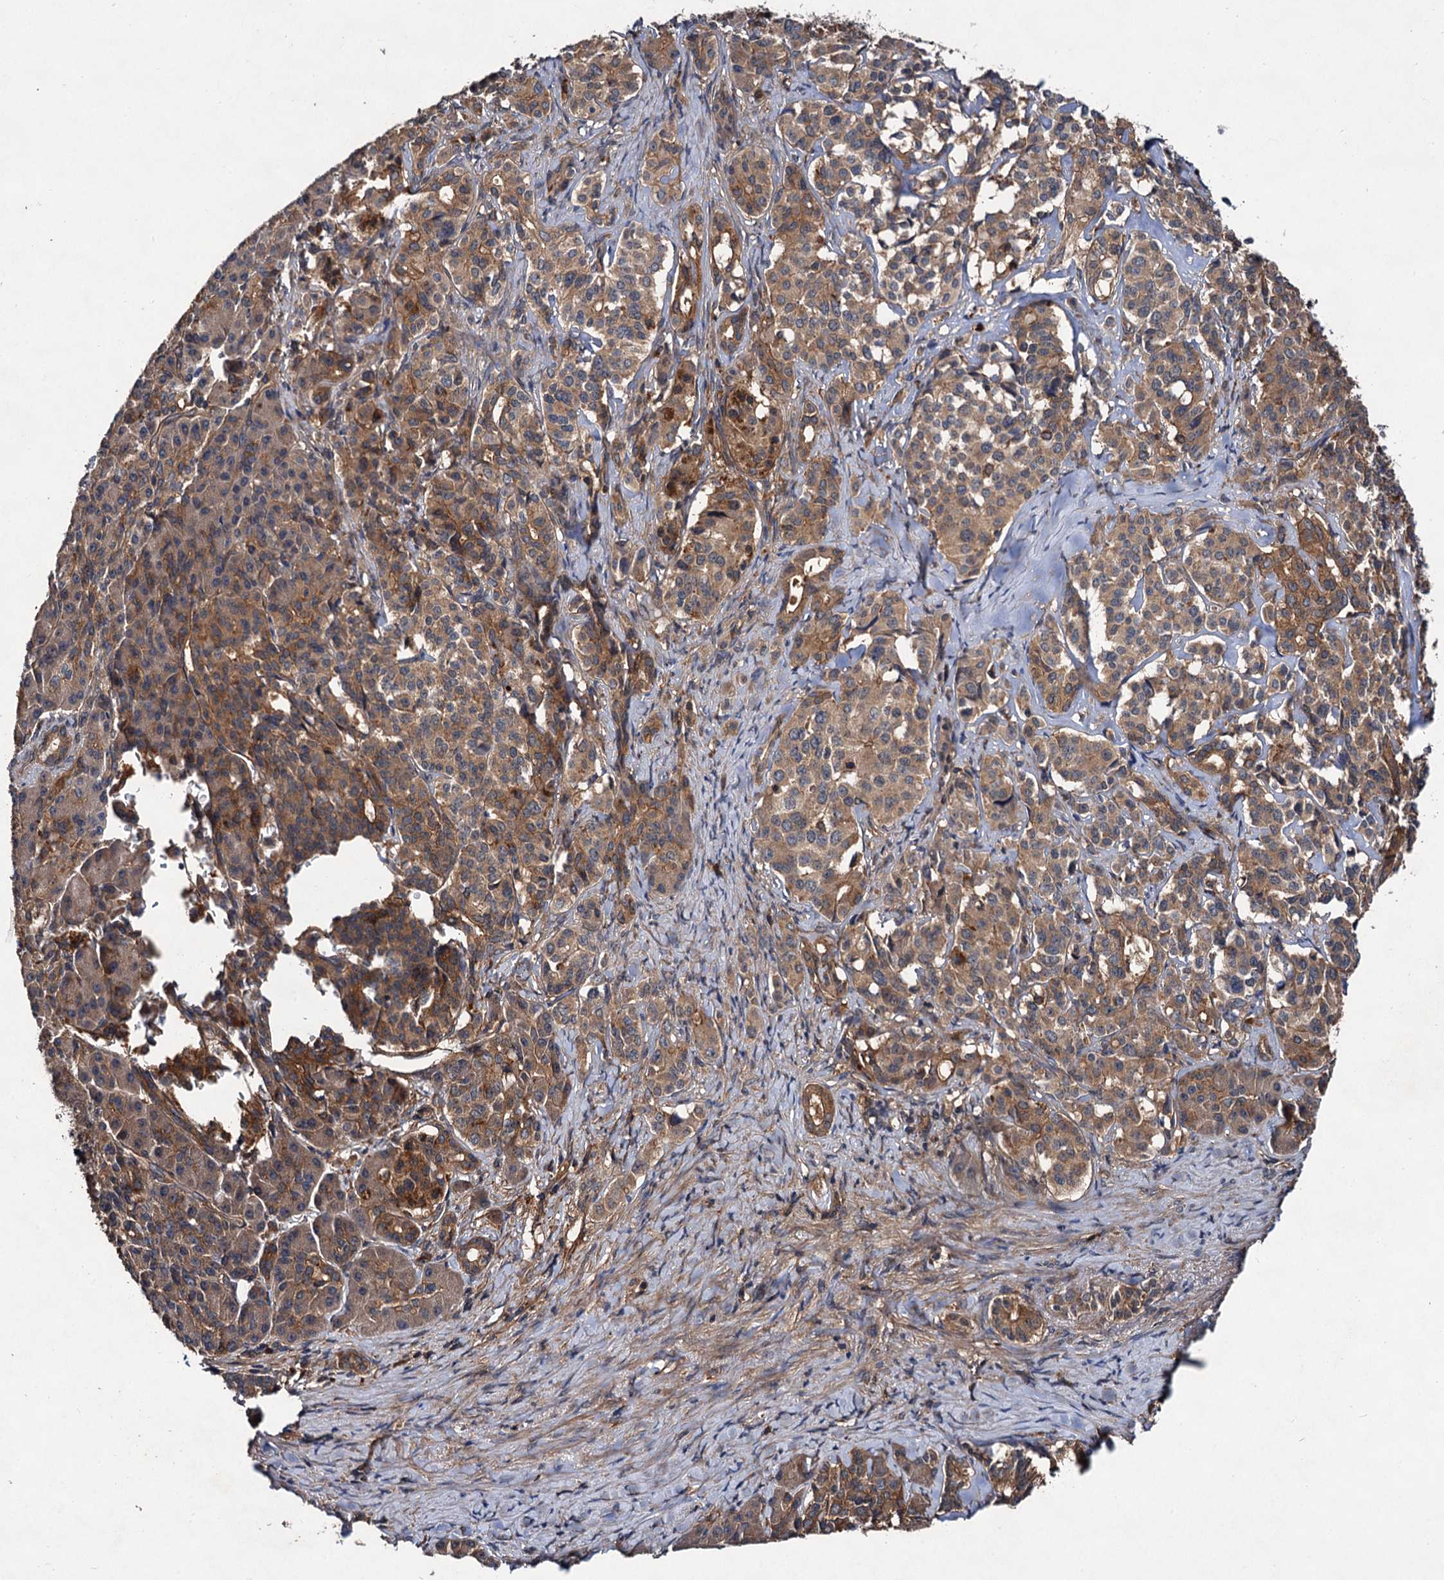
{"staining": {"intensity": "moderate", "quantity": ">75%", "location": "cytoplasmic/membranous"}, "tissue": "pancreatic cancer", "cell_type": "Tumor cells", "image_type": "cancer", "snomed": [{"axis": "morphology", "description": "Adenocarcinoma, NOS"}, {"axis": "topography", "description": "Pancreas"}], "caption": "A photomicrograph of adenocarcinoma (pancreatic) stained for a protein displays moderate cytoplasmic/membranous brown staining in tumor cells.", "gene": "VPS29", "patient": {"sex": "female", "age": 74}}